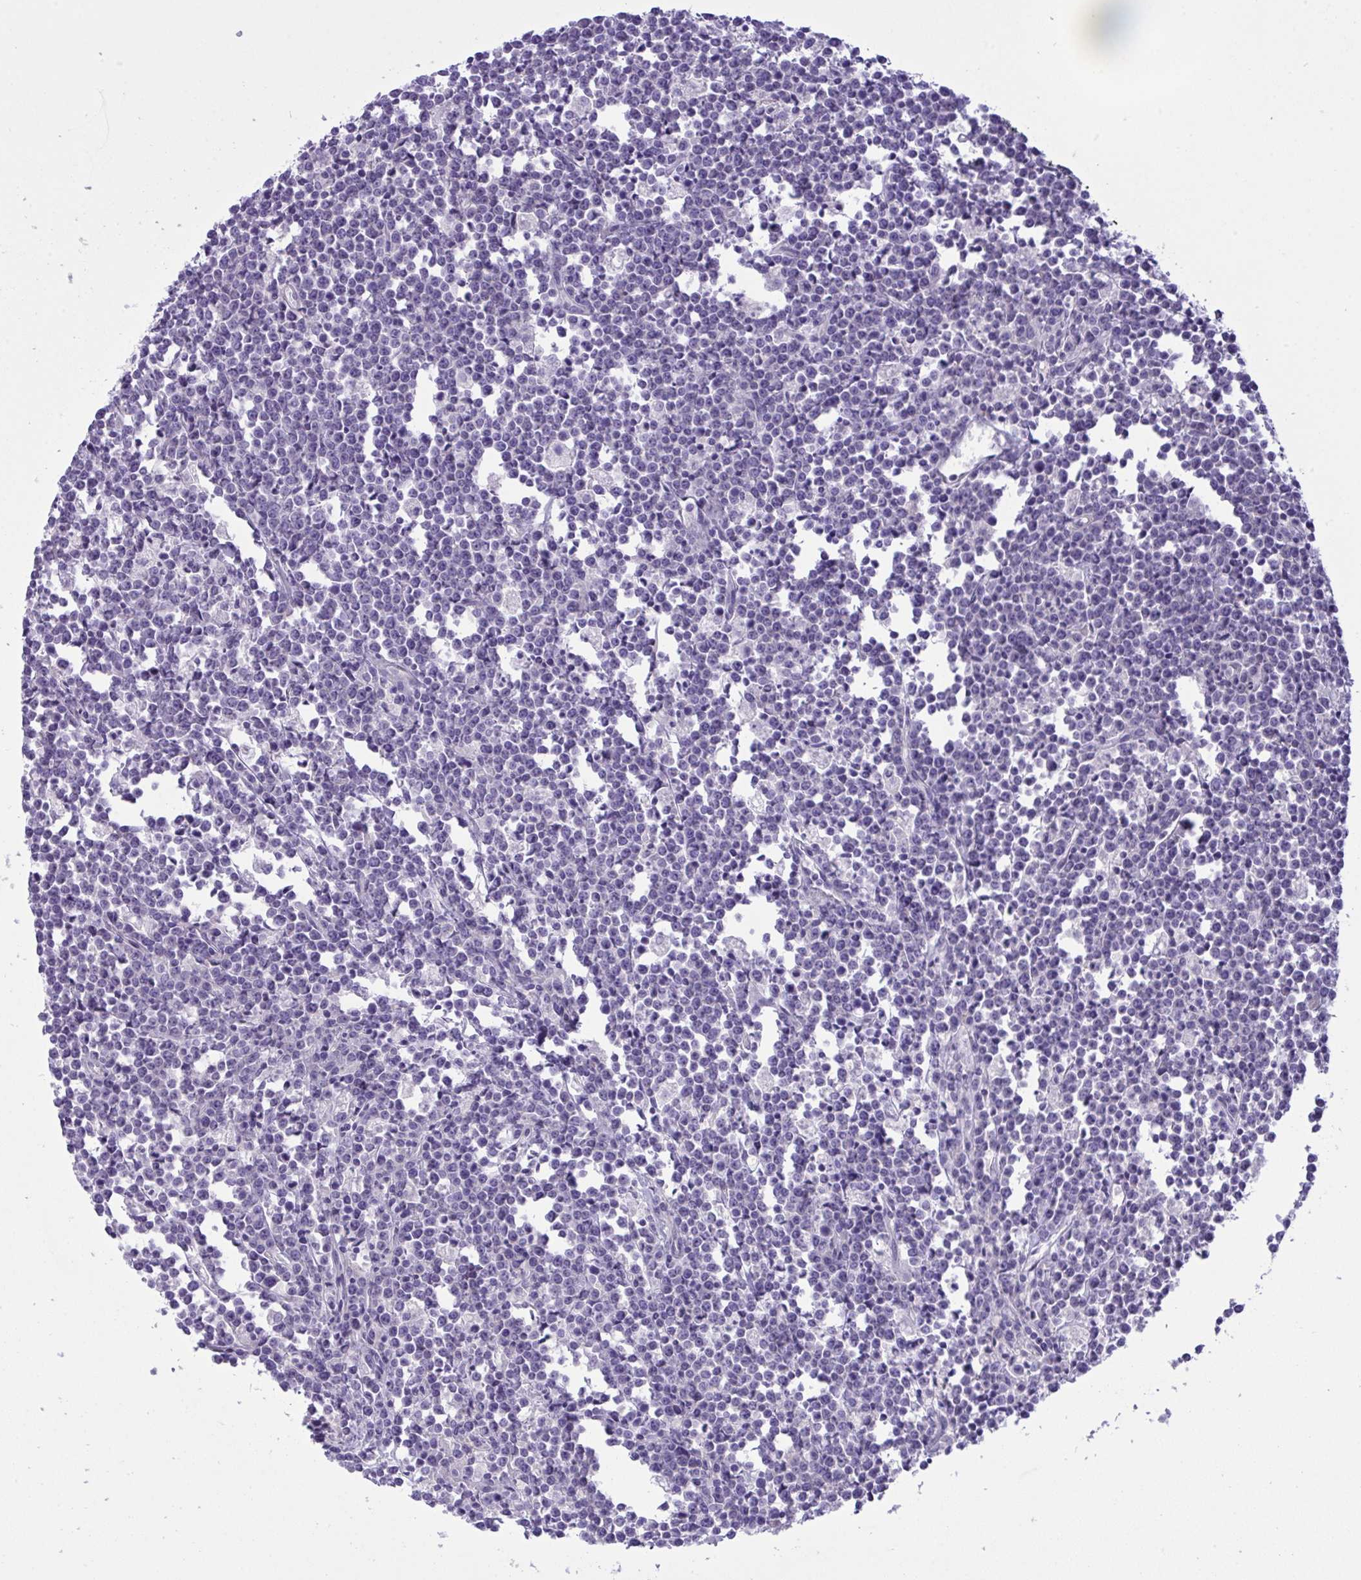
{"staining": {"intensity": "negative", "quantity": "none", "location": "none"}, "tissue": "lymphoma", "cell_type": "Tumor cells", "image_type": "cancer", "snomed": [{"axis": "morphology", "description": "Malignant lymphoma, non-Hodgkin's type, High grade"}, {"axis": "topography", "description": "Small intestine"}], "caption": "IHC photomicrograph of human malignant lymphoma, non-Hodgkin's type (high-grade) stained for a protein (brown), which shows no positivity in tumor cells.", "gene": "WDR97", "patient": {"sex": "female", "age": 56}}